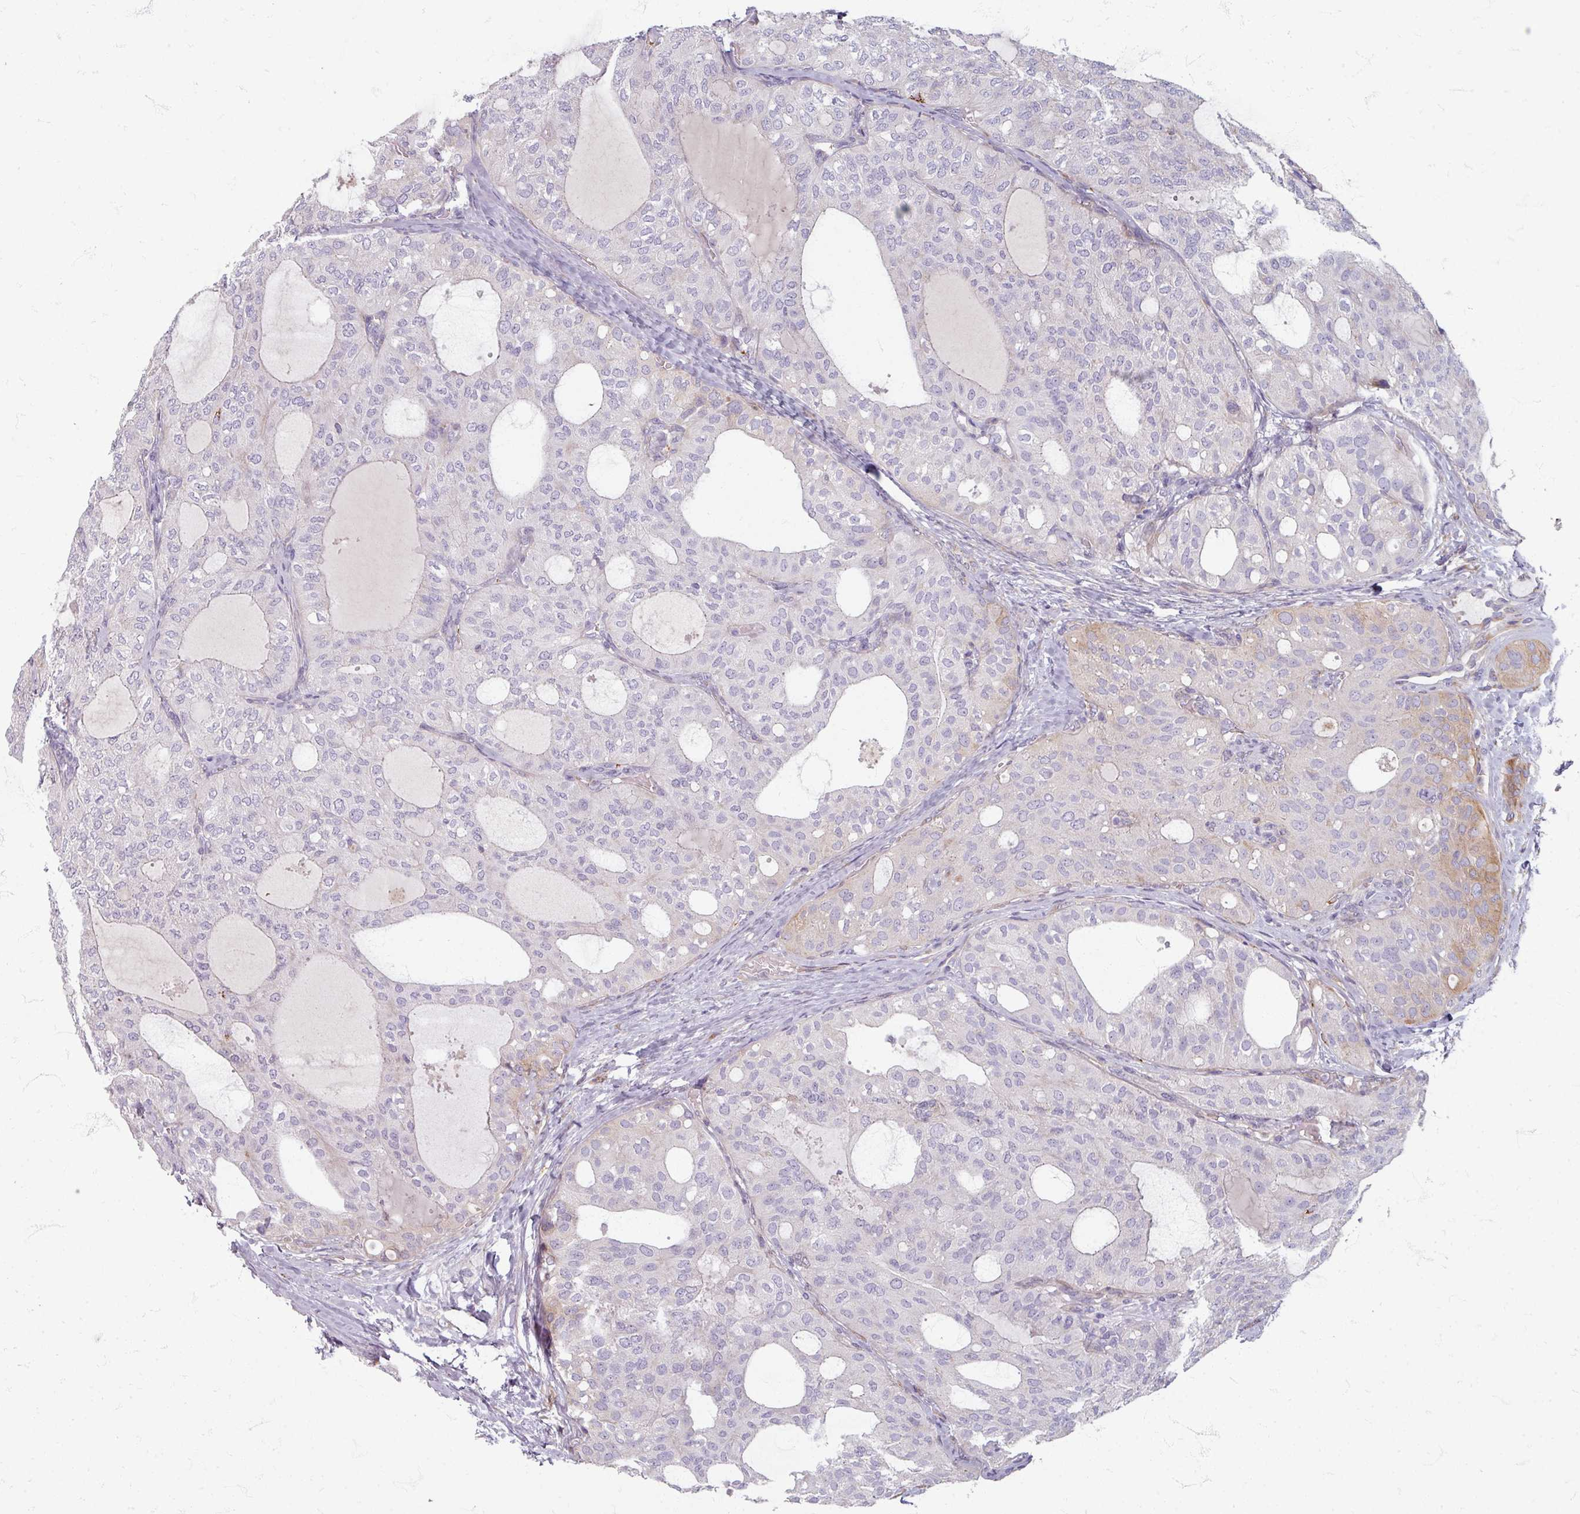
{"staining": {"intensity": "negative", "quantity": "none", "location": "none"}, "tissue": "thyroid cancer", "cell_type": "Tumor cells", "image_type": "cancer", "snomed": [{"axis": "morphology", "description": "Follicular adenoma carcinoma, NOS"}, {"axis": "topography", "description": "Thyroid gland"}], "caption": "IHC micrograph of thyroid cancer (follicular adenoma carcinoma) stained for a protein (brown), which exhibits no positivity in tumor cells.", "gene": "GABARAPL1", "patient": {"sex": "male", "age": 75}}